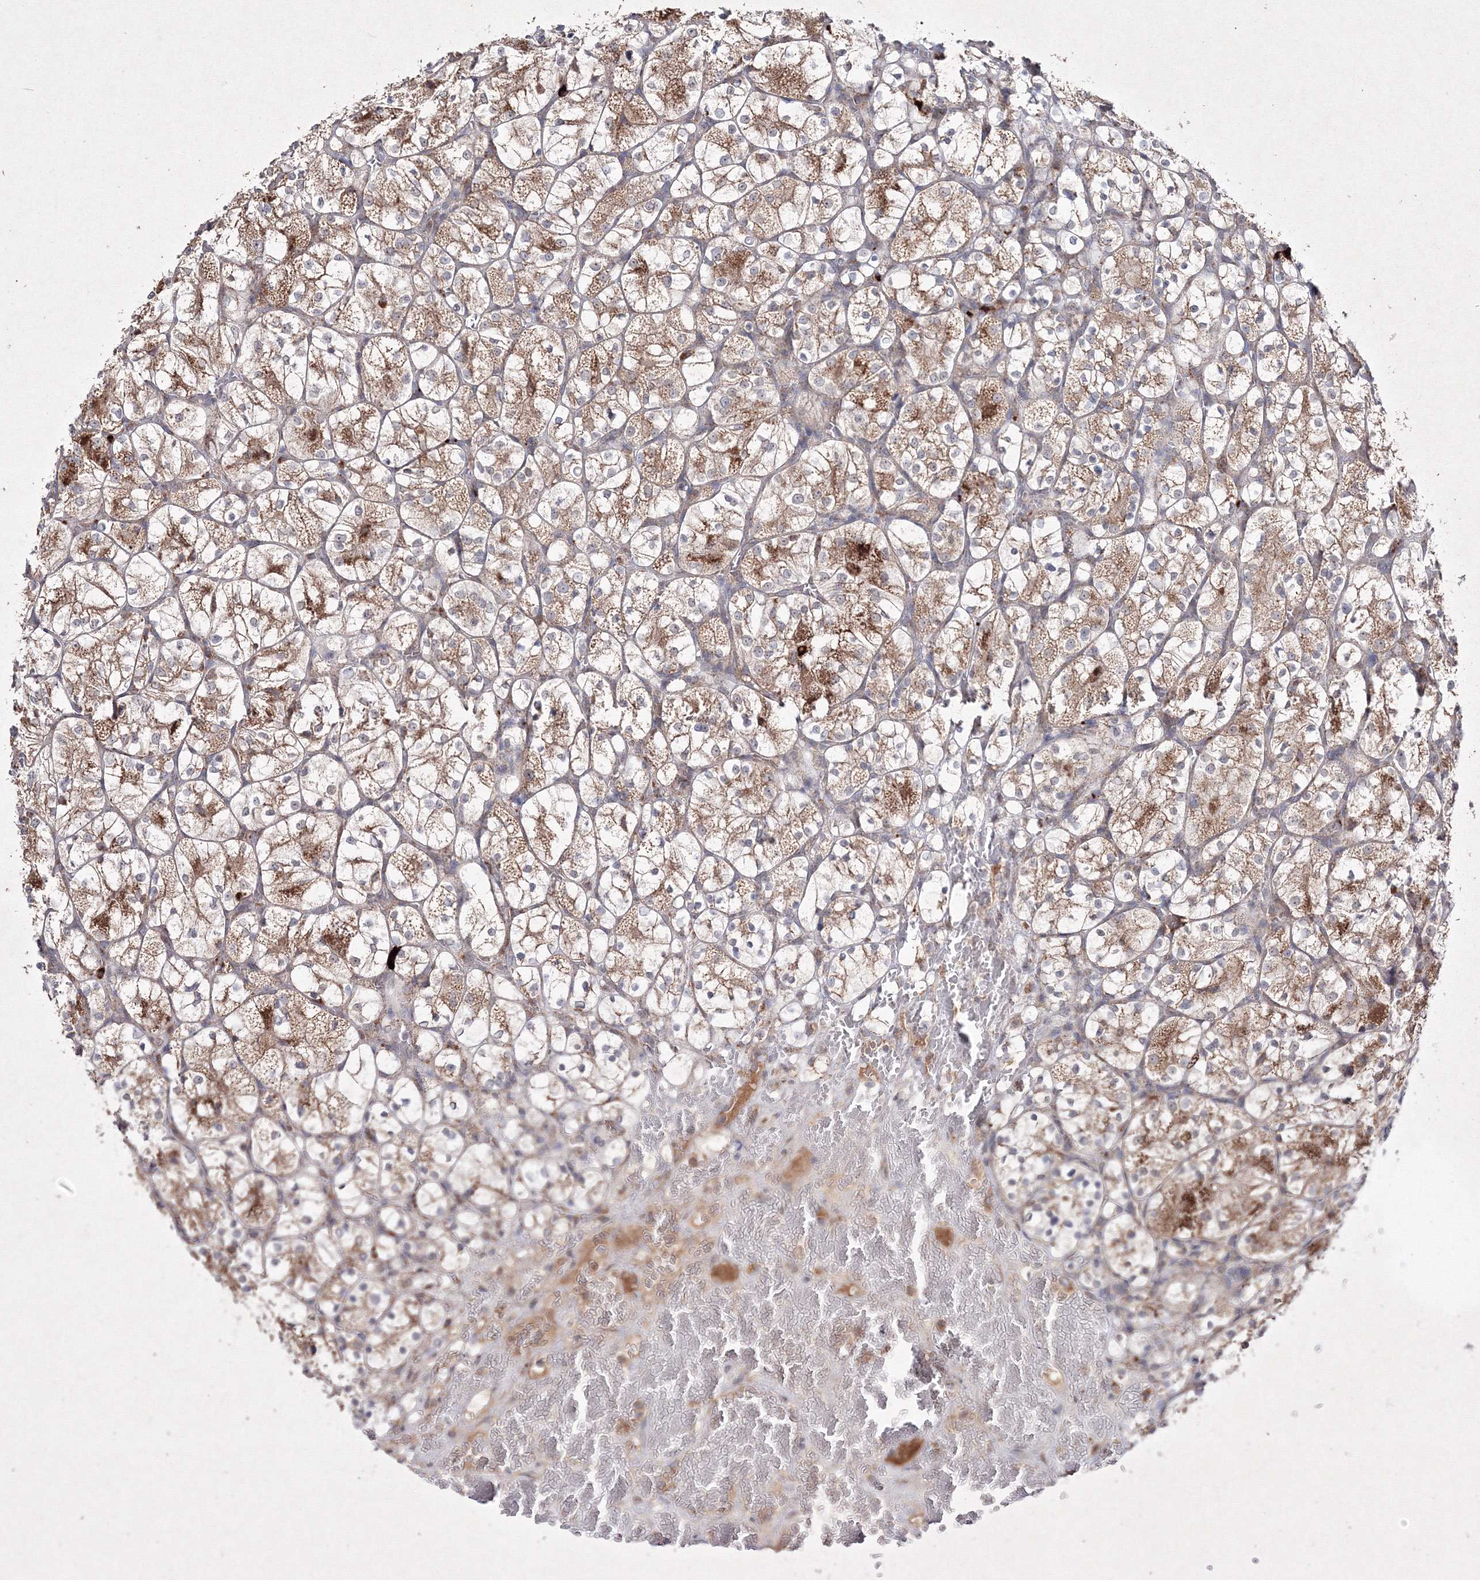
{"staining": {"intensity": "moderate", "quantity": ">75%", "location": "cytoplasmic/membranous"}, "tissue": "renal cancer", "cell_type": "Tumor cells", "image_type": "cancer", "snomed": [{"axis": "morphology", "description": "Adenocarcinoma, NOS"}, {"axis": "topography", "description": "Kidney"}], "caption": "Brown immunohistochemical staining in adenocarcinoma (renal) exhibits moderate cytoplasmic/membranous staining in about >75% of tumor cells. Nuclei are stained in blue.", "gene": "PEX13", "patient": {"sex": "female", "age": 69}}